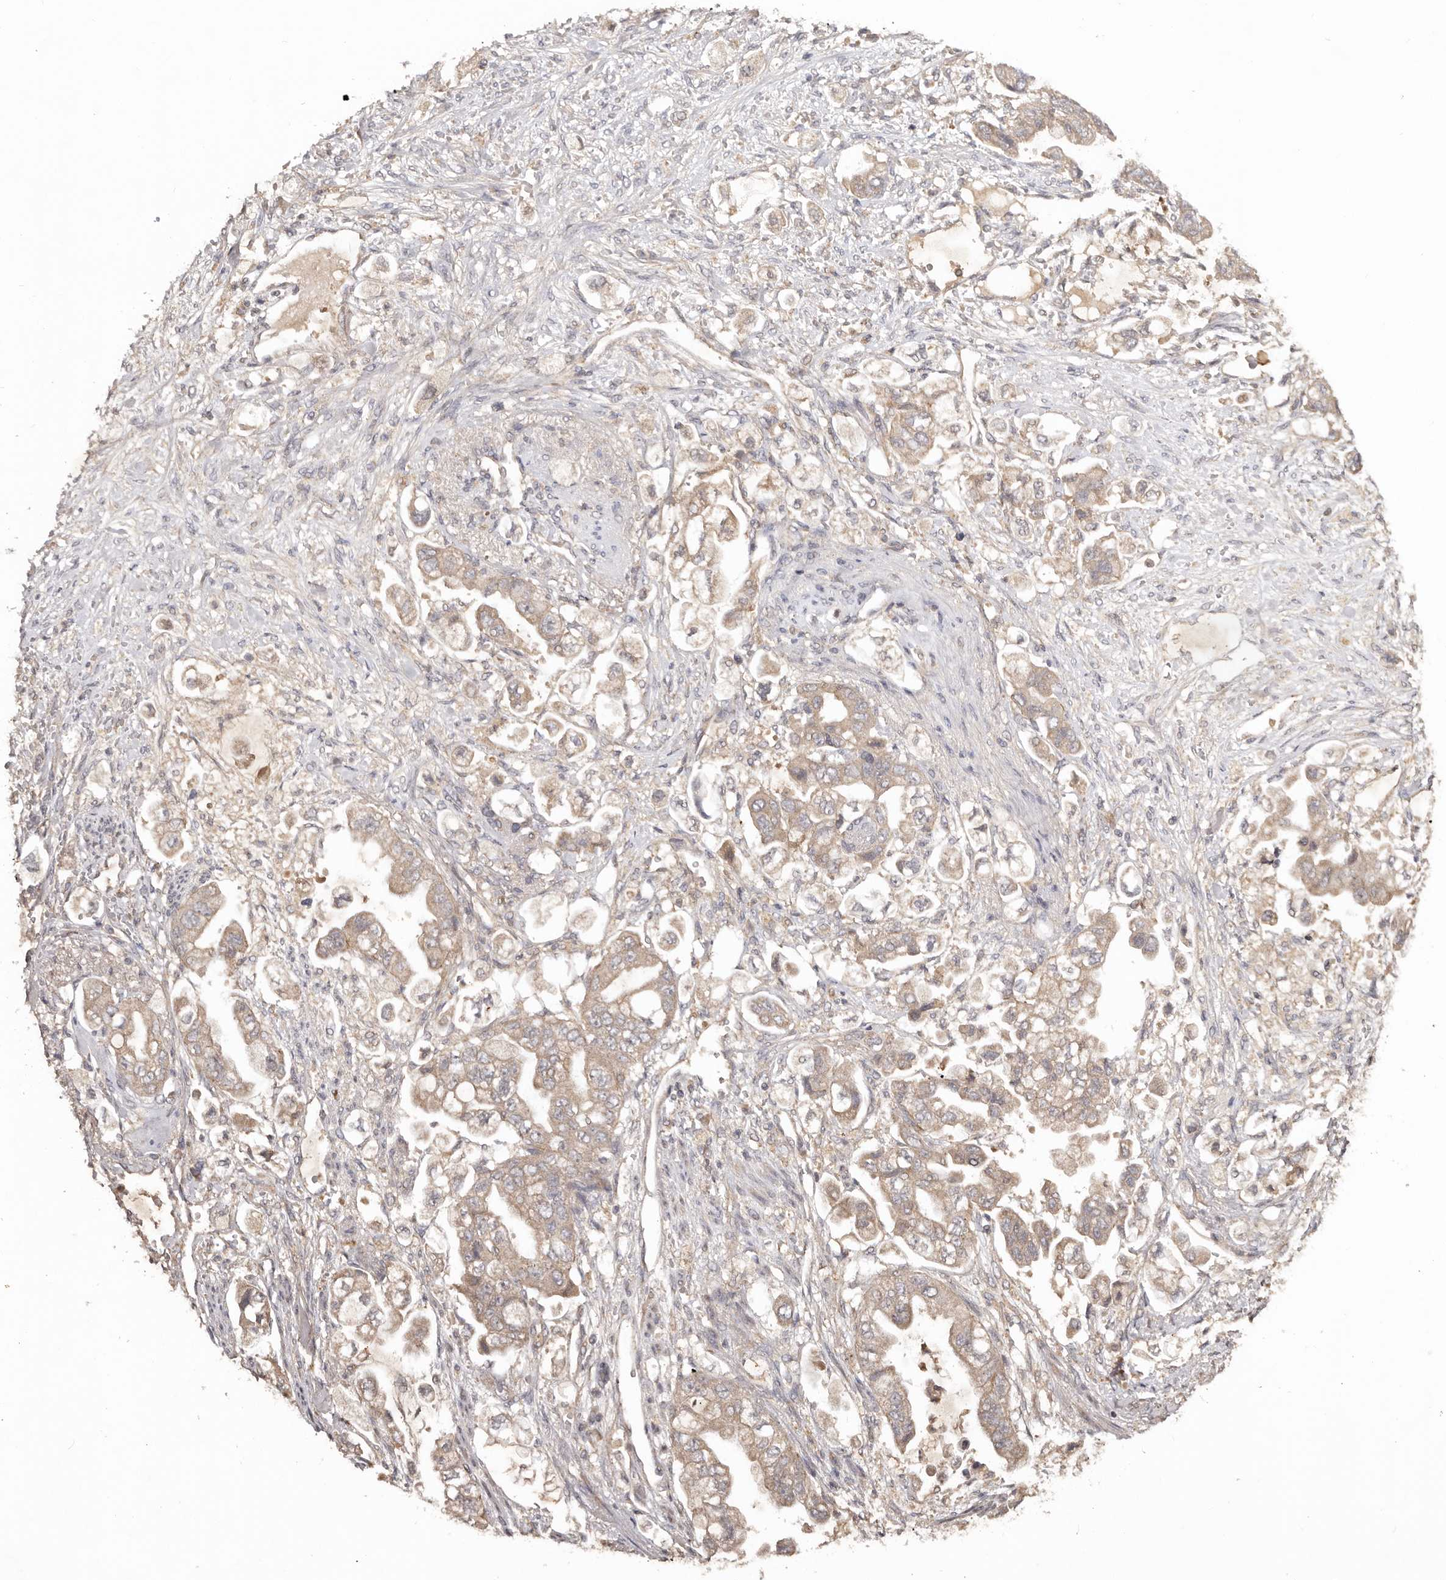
{"staining": {"intensity": "weak", "quantity": ">75%", "location": "cytoplasmic/membranous"}, "tissue": "stomach cancer", "cell_type": "Tumor cells", "image_type": "cancer", "snomed": [{"axis": "morphology", "description": "Adenocarcinoma, NOS"}, {"axis": "topography", "description": "Stomach"}], "caption": "IHC photomicrograph of stomach adenocarcinoma stained for a protein (brown), which demonstrates low levels of weak cytoplasmic/membranous positivity in about >75% of tumor cells.", "gene": "PKIB", "patient": {"sex": "male", "age": 62}}